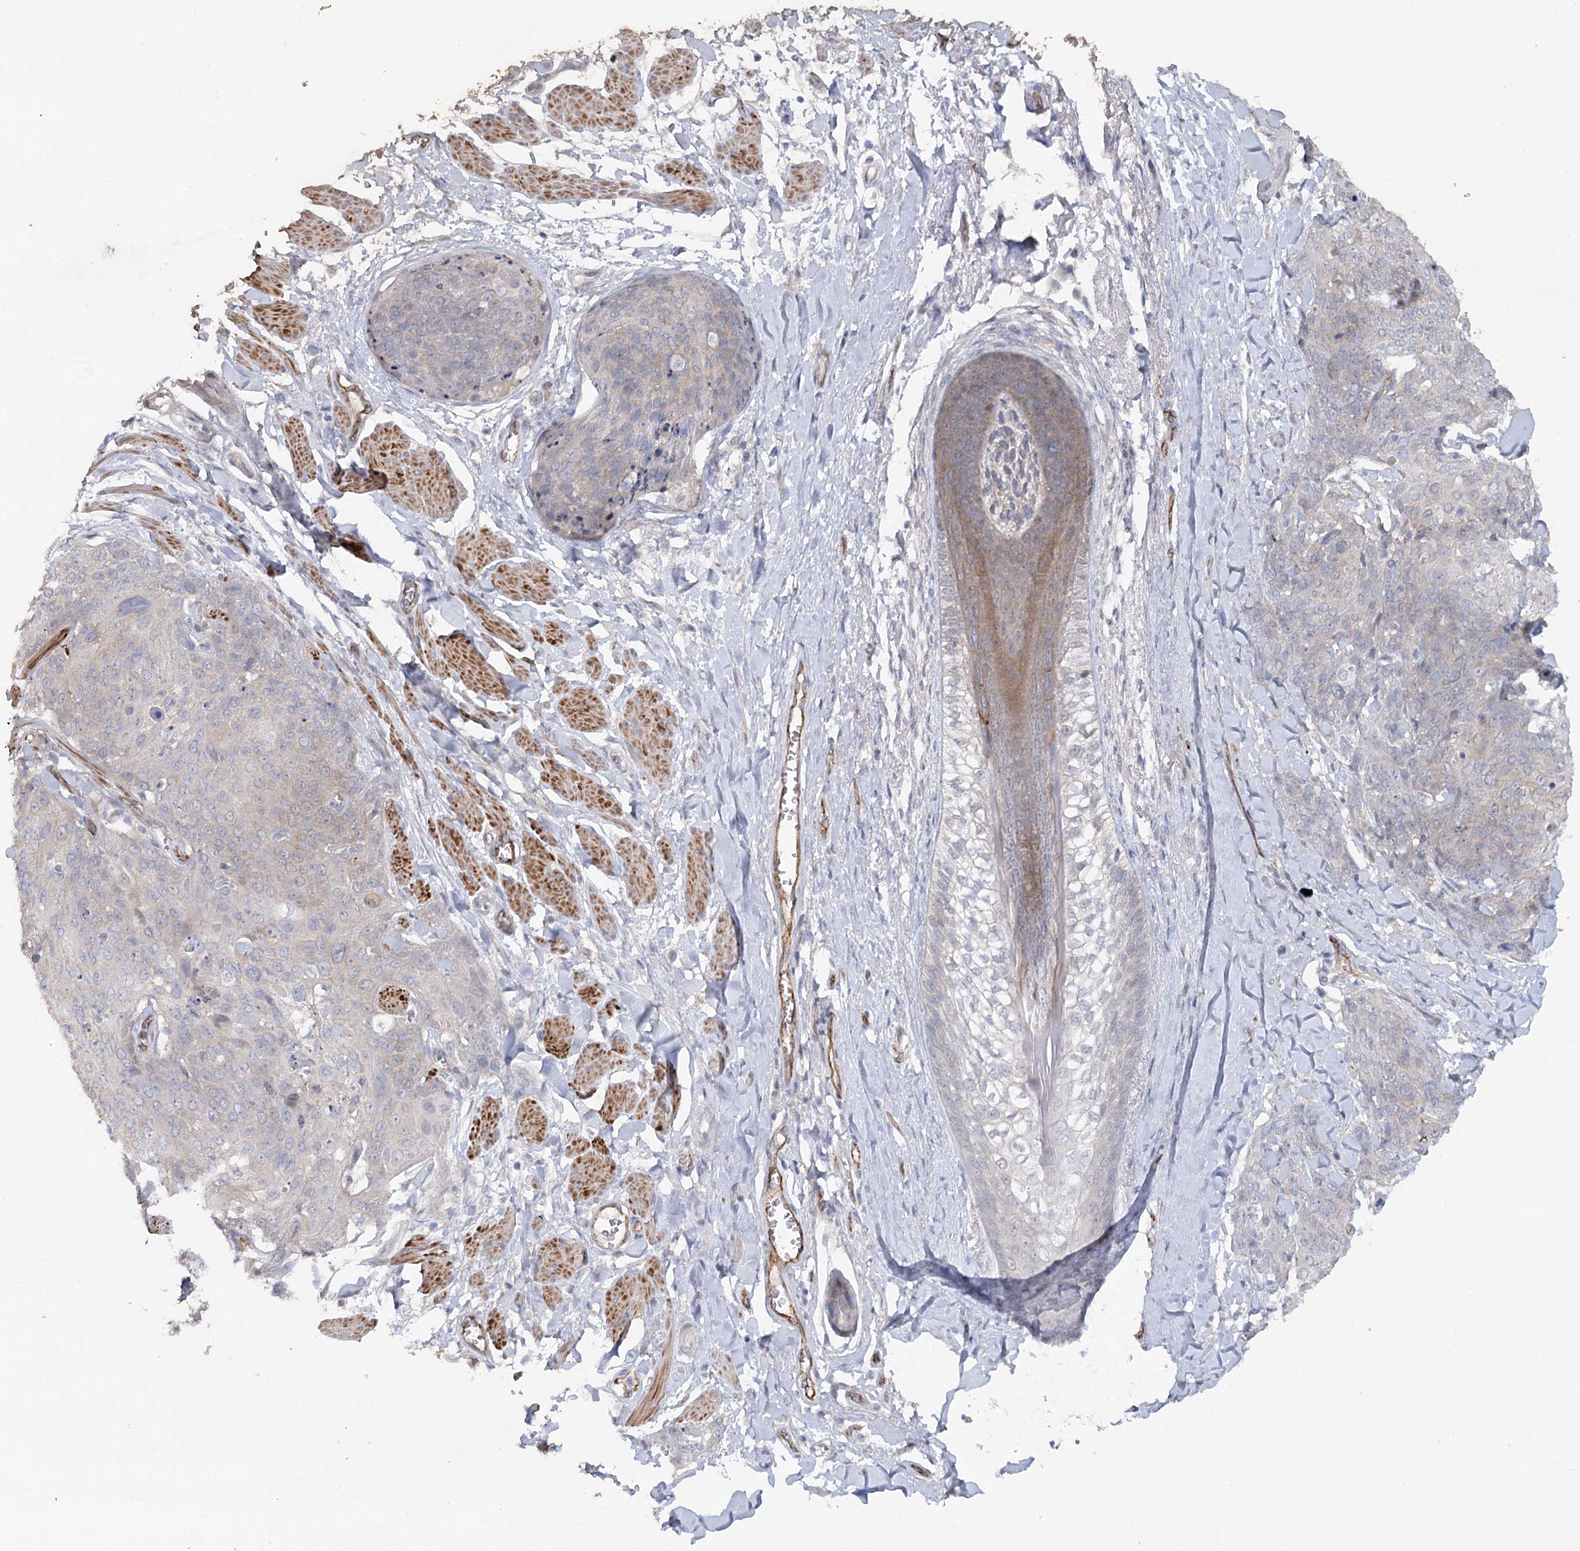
{"staining": {"intensity": "negative", "quantity": "none", "location": "none"}, "tissue": "skin cancer", "cell_type": "Tumor cells", "image_type": "cancer", "snomed": [{"axis": "morphology", "description": "Squamous cell carcinoma, NOS"}, {"axis": "topography", "description": "Skin"}, {"axis": "topography", "description": "Vulva"}], "caption": "A high-resolution histopathology image shows immunohistochemistry (IHC) staining of skin squamous cell carcinoma, which shows no significant positivity in tumor cells. (Immunohistochemistry, brightfield microscopy, high magnification).", "gene": "MAP3K13", "patient": {"sex": "female", "age": 85}}